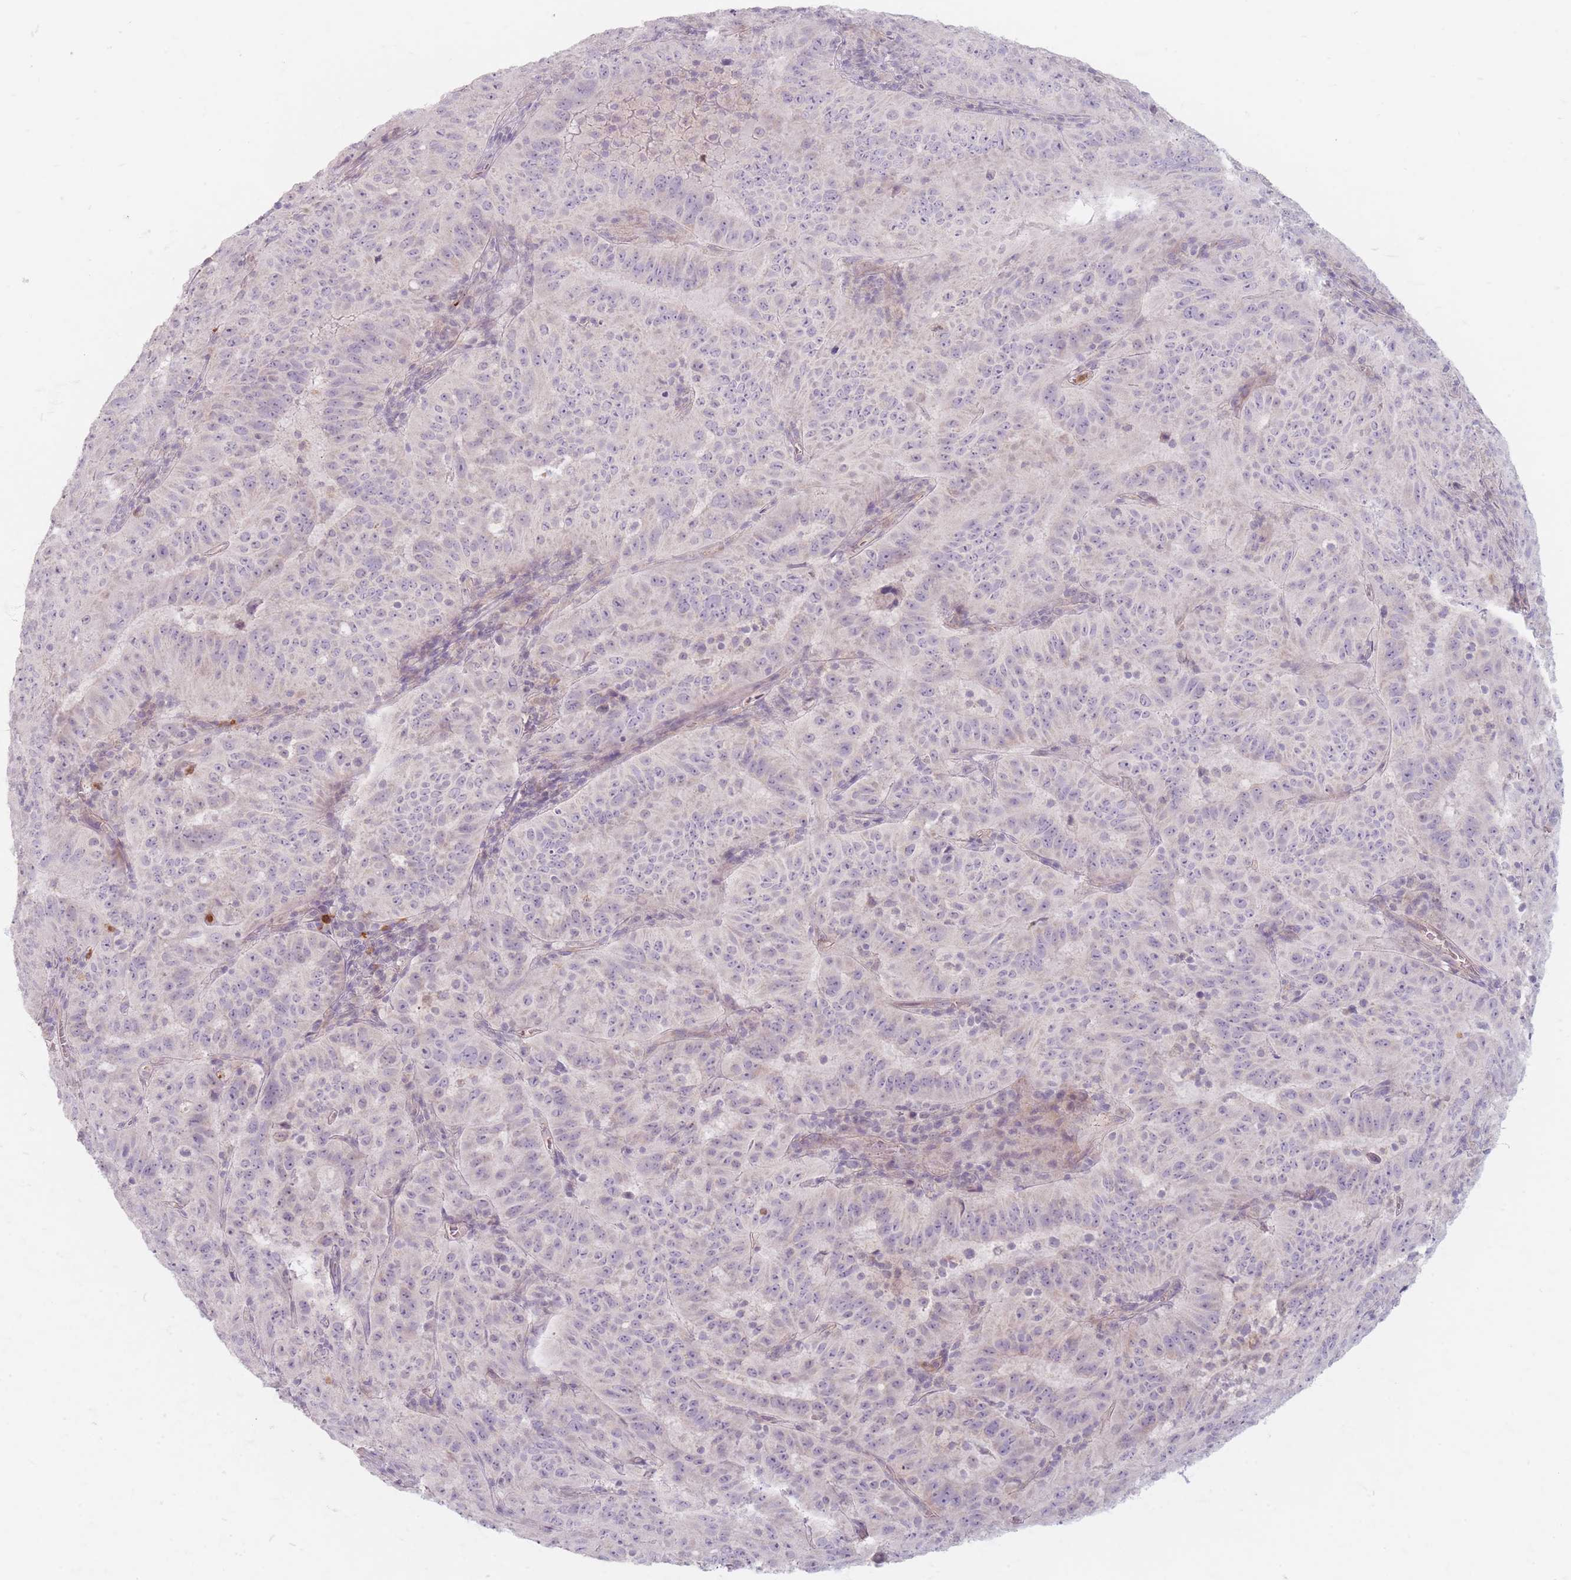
{"staining": {"intensity": "negative", "quantity": "none", "location": "none"}, "tissue": "pancreatic cancer", "cell_type": "Tumor cells", "image_type": "cancer", "snomed": [{"axis": "morphology", "description": "Adenocarcinoma, NOS"}, {"axis": "topography", "description": "Pancreas"}], "caption": "Protein analysis of pancreatic adenocarcinoma displays no significant positivity in tumor cells.", "gene": "CHCHD7", "patient": {"sex": "male", "age": 63}}